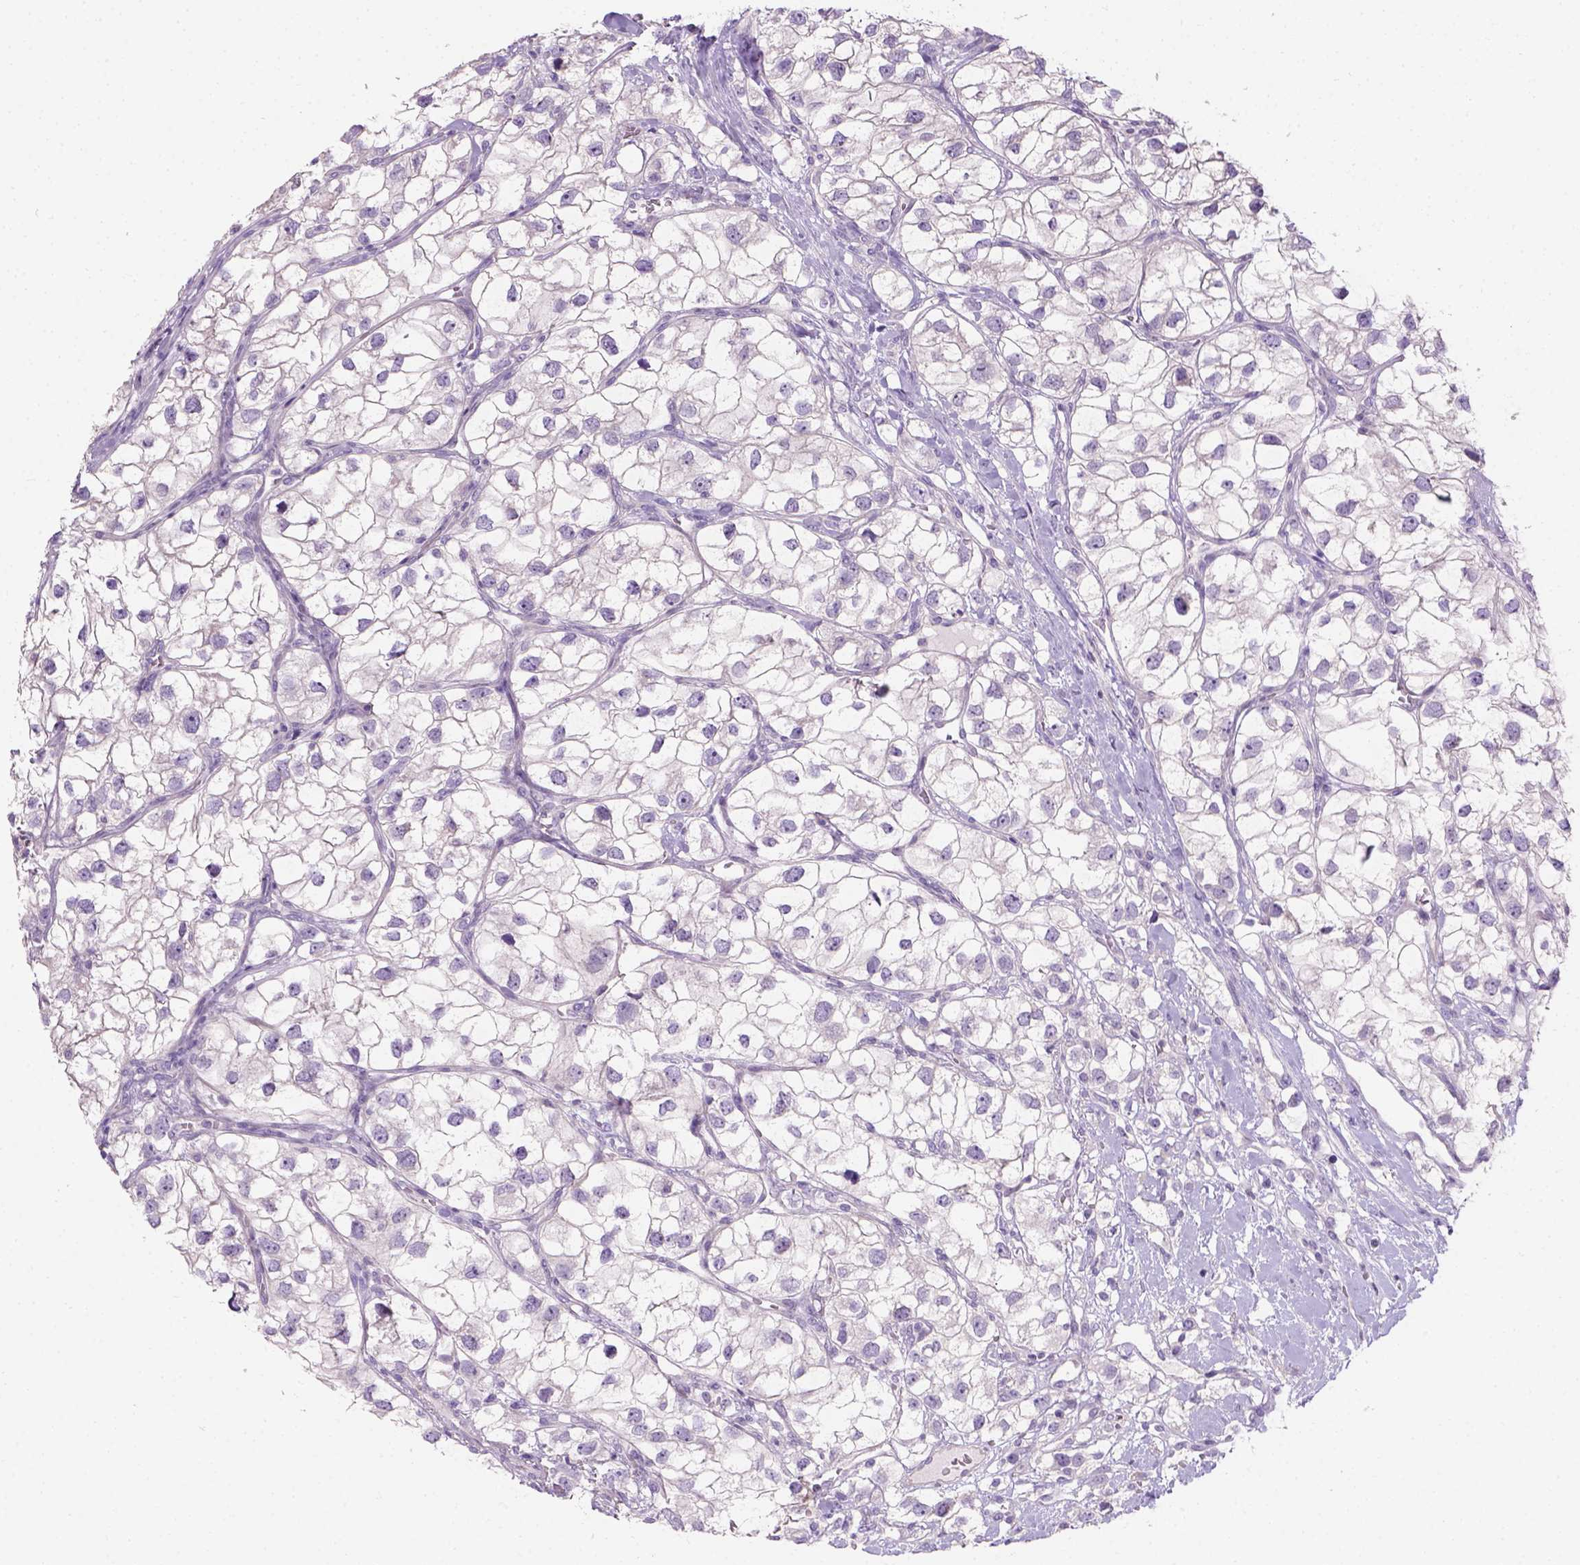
{"staining": {"intensity": "negative", "quantity": "none", "location": "none"}, "tissue": "renal cancer", "cell_type": "Tumor cells", "image_type": "cancer", "snomed": [{"axis": "morphology", "description": "Adenocarcinoma, NOS"}, {"axis": "topography", "description": "Kidney"}], "caption": "High magnification brightfield microscopy of renal cancer stained with DAB (3,3'-diaminobenzidine) (brown) and counterstained with hematoxylin (blue): tumor cells show no significant expression.", "gene": "C20orf144", "patient": {"sex": "male", "age": 59}}